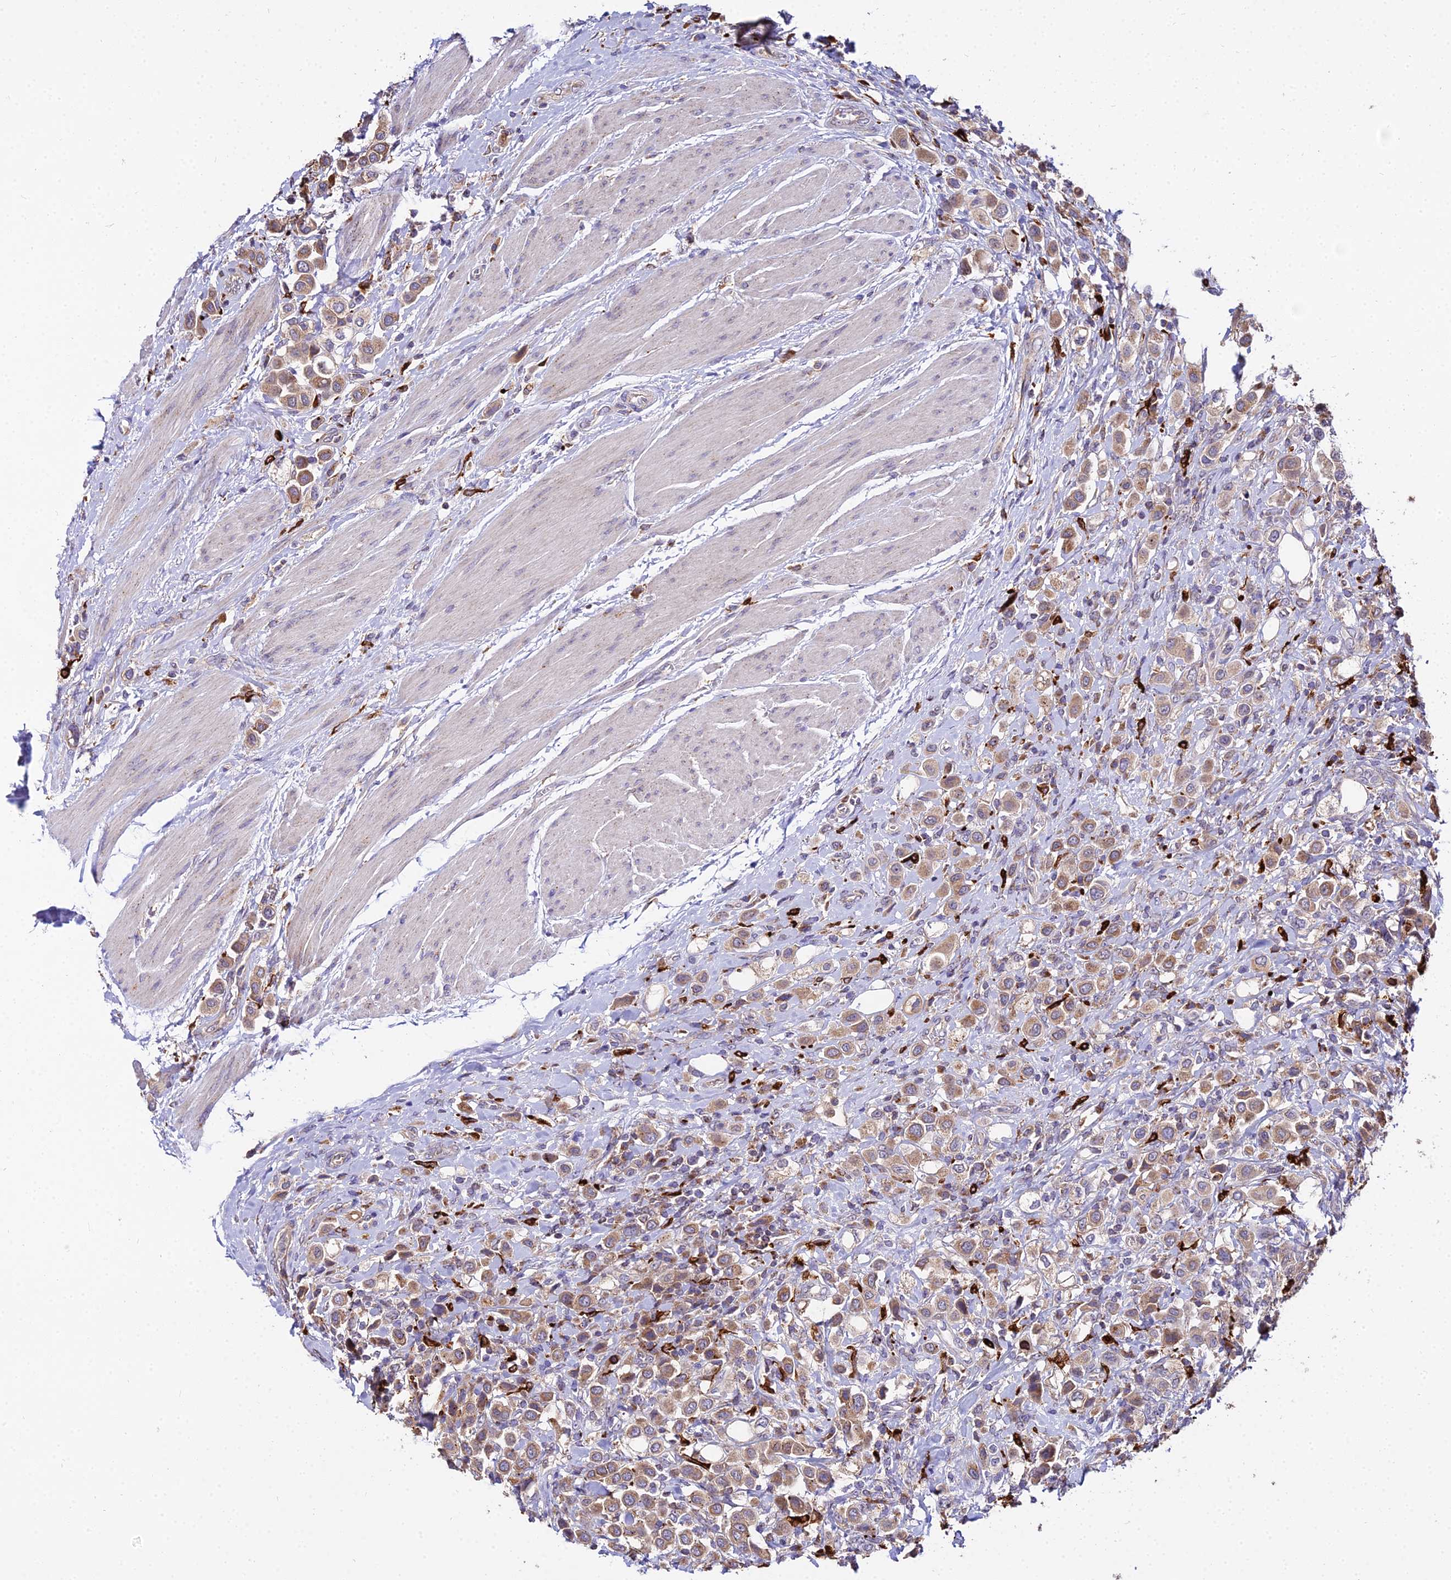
{"staining": {"intensity": "moderate", "quantity": ">75%", "location": "cytoplasmic/membranous"}, "tissue": "urothelial cancer", "cell_type": "Tumor cells", "image_type": "cancer", "snomed": [{"axis": "morphology", "description": "Urothelial carcinoma, High grade"}, {"axis": "topography", "description": "Urinary bladder"}], "caption": "IHC of high-grade urothelial carcinoma displays medium levels of moderate cytoplasmic/membranous expression in approximately >75% of tumor cells.", "gene": "PEX19", "patient": {"sex": "male", "age": 50}}